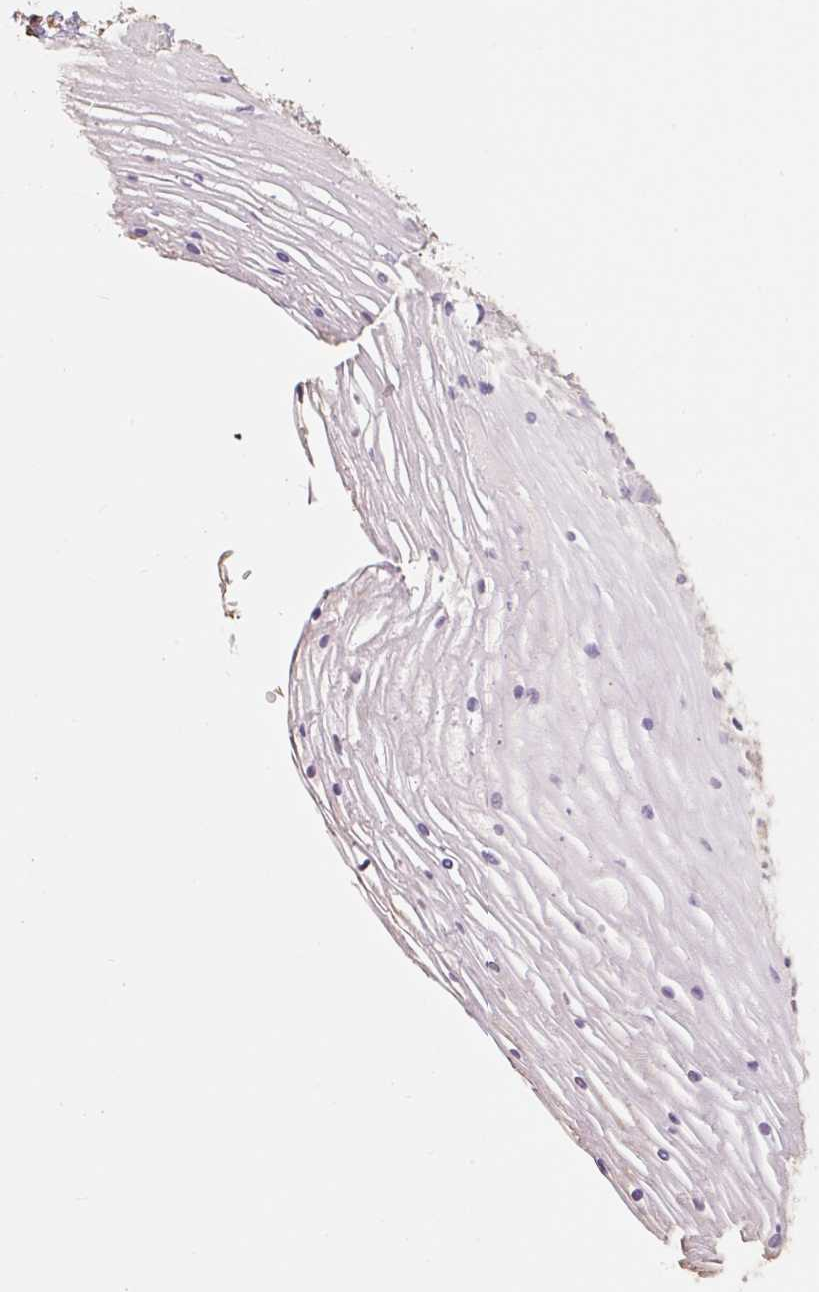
{"staining": {"intensity": "negative", "quantity": "none", "location": "none"}, "tissue": "cervix", "cell_type": "Squamous epithelial cells", "image_type": "normal", "snomed": [{"axis": "morphology", "description": "Normal tissue, NOS"}, {"axis": "topography", "description": "Cervix"}], "caption": "Squamous epithelial cells show no significant protein staining in benign cervix.", "gene": "MBOAT7", "patient": {"sex": "female", "age": 36}}